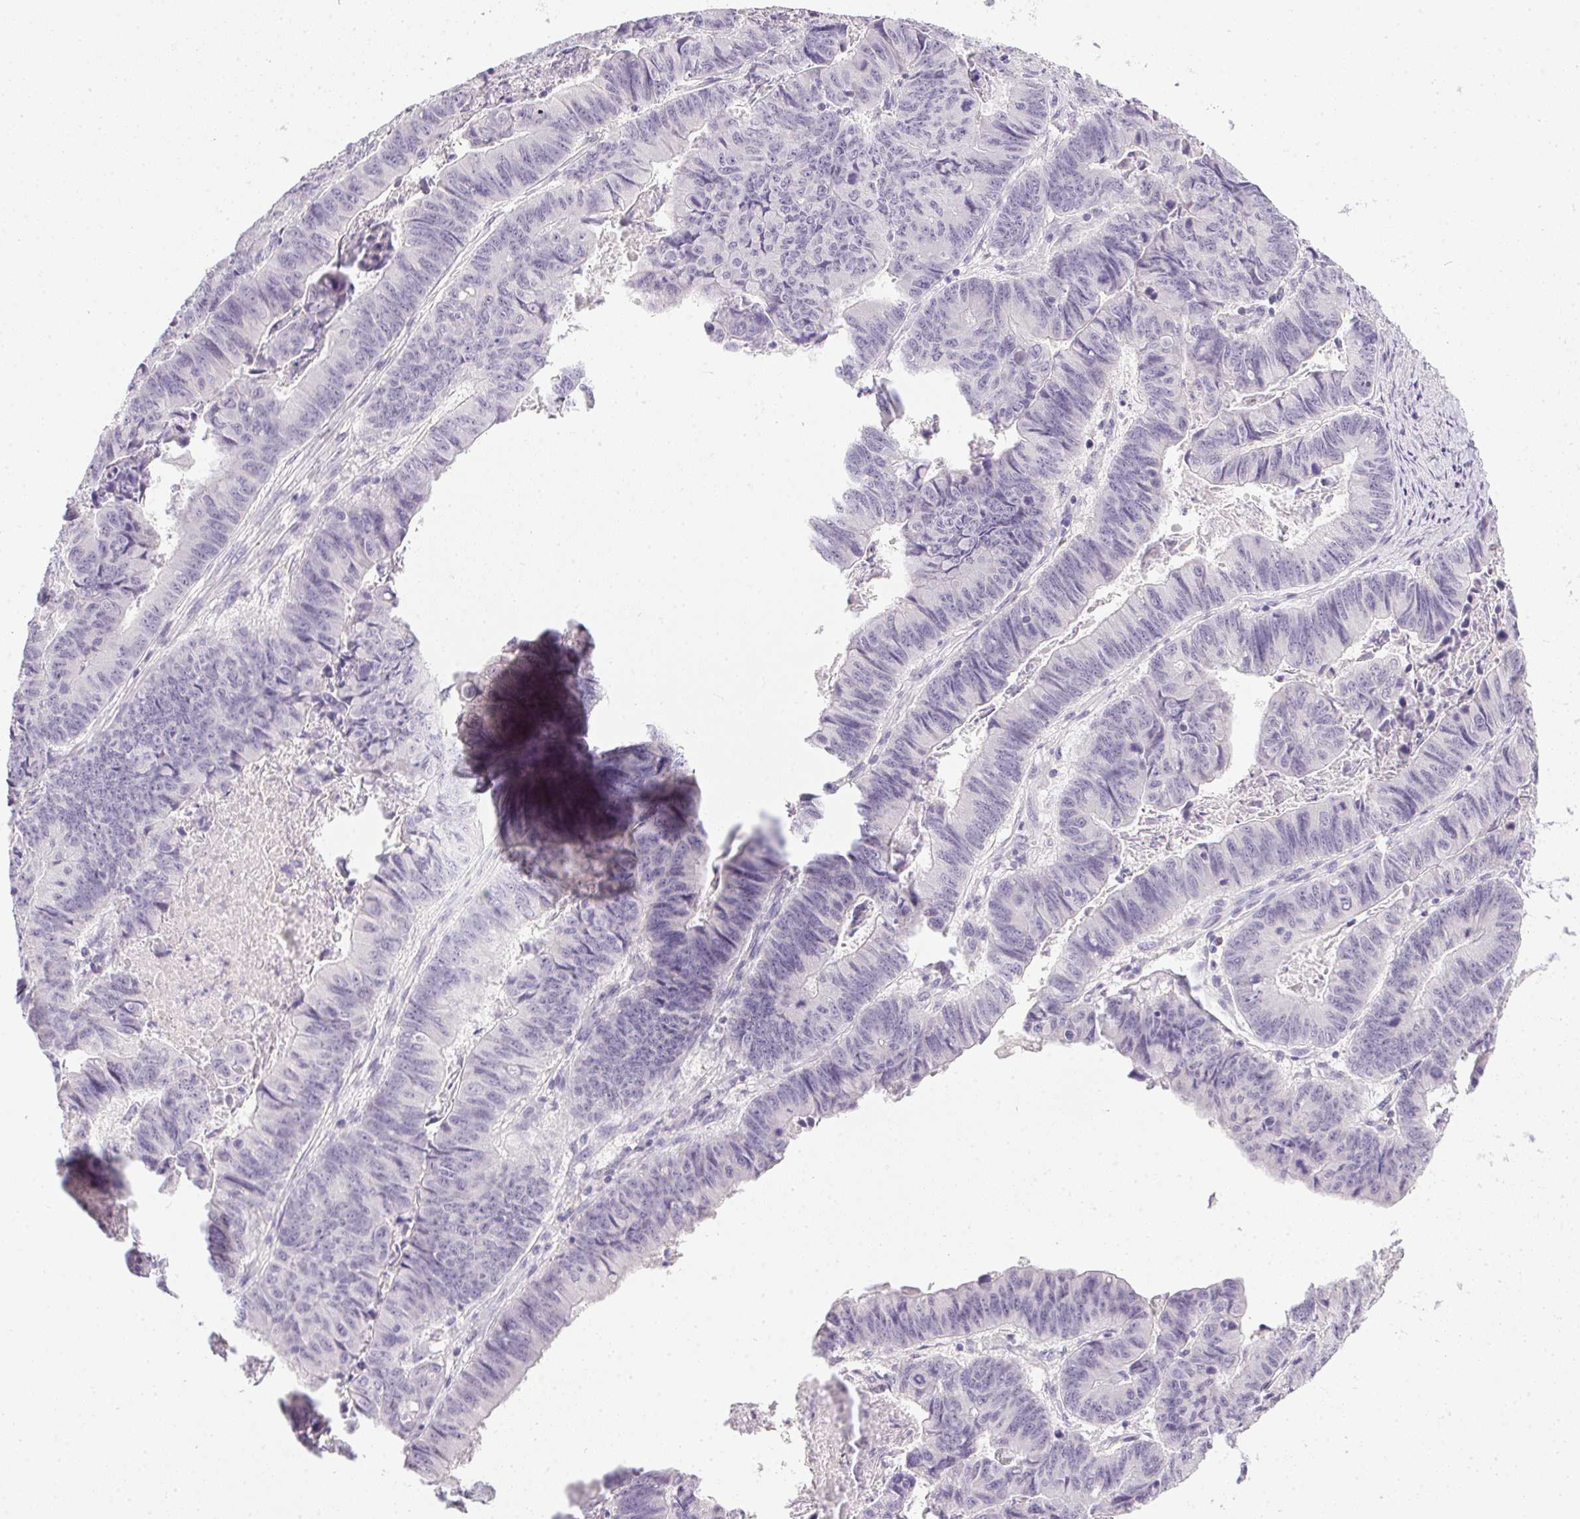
{"staining": {"intensity": "negative", "quantity": "none", "location": "none"}, "tissue": "stomach cancer", "cell_type": "Tumor cells", "image_type": "cancer", "snomed": [{"axis": "morphology", "description": "Adenocarcinoma, NOS"}, {"axis": "topography", "description": "Stomach, lower"}], "caption": "Adenocarcinoma (stomach) was stained to show a protein in brown. There is no significant staining in tumor cells.", "gene": "PRL", "patient": {"sex": "male", "age": 77}}